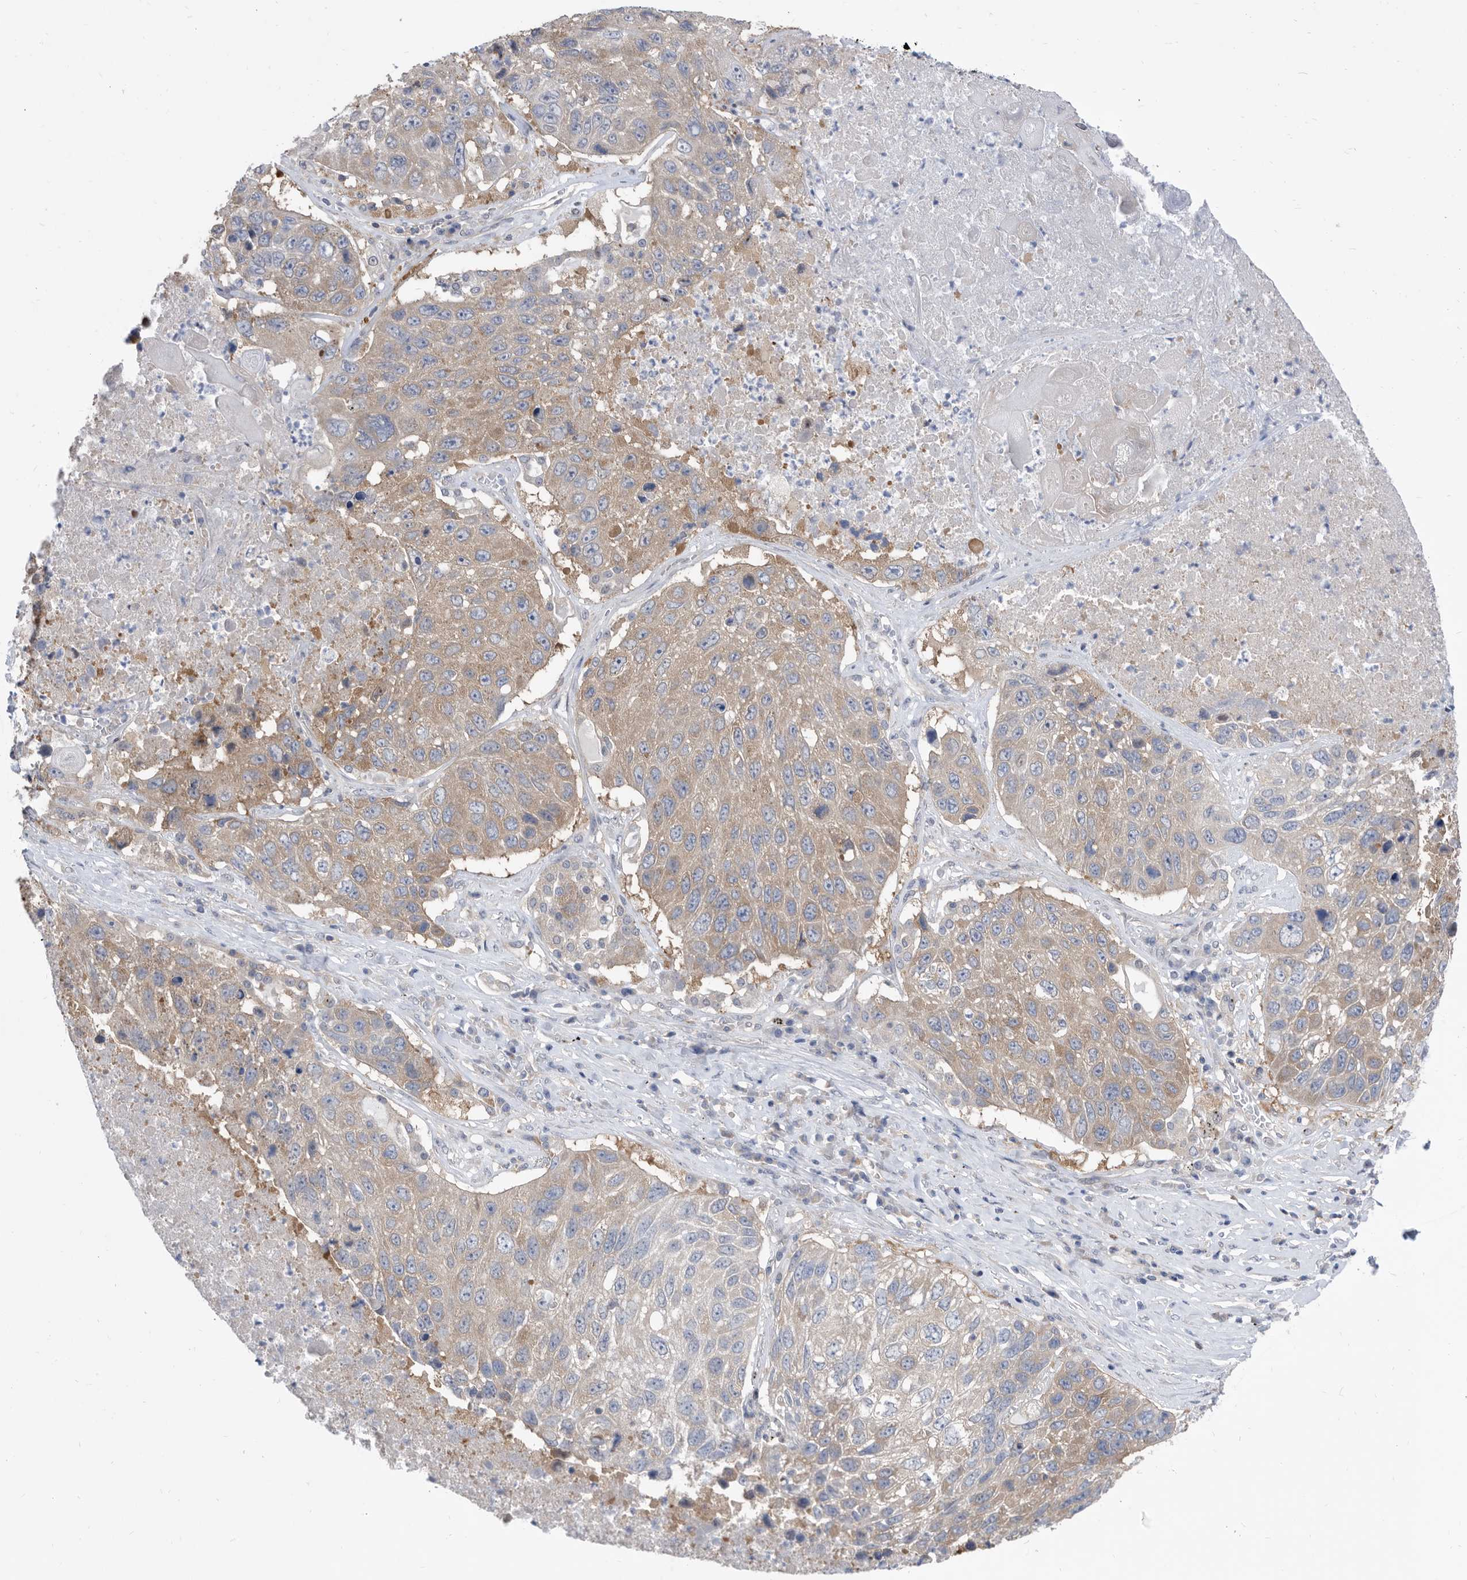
{"staining": {"intensity": "weak", "quantity": ">75%", "location": "cytoplasmic/membranous"}, "tissue": "lung cancer", "cell_type": "Tumor cells", "image_type": "cancer", "snomed": [{"axis": "morphology", "description": "Squamous cell carcinoma, NOS"}, {"axis": "topography", "description": "Lung"}], "caption": "A low amount of weak cytoplasmic/membranous staining is identified in approximately >75% of tumor cells in lung cancer tissue.", "gene": "CCT4", "patient": {"sex": "male", "age": 61}}